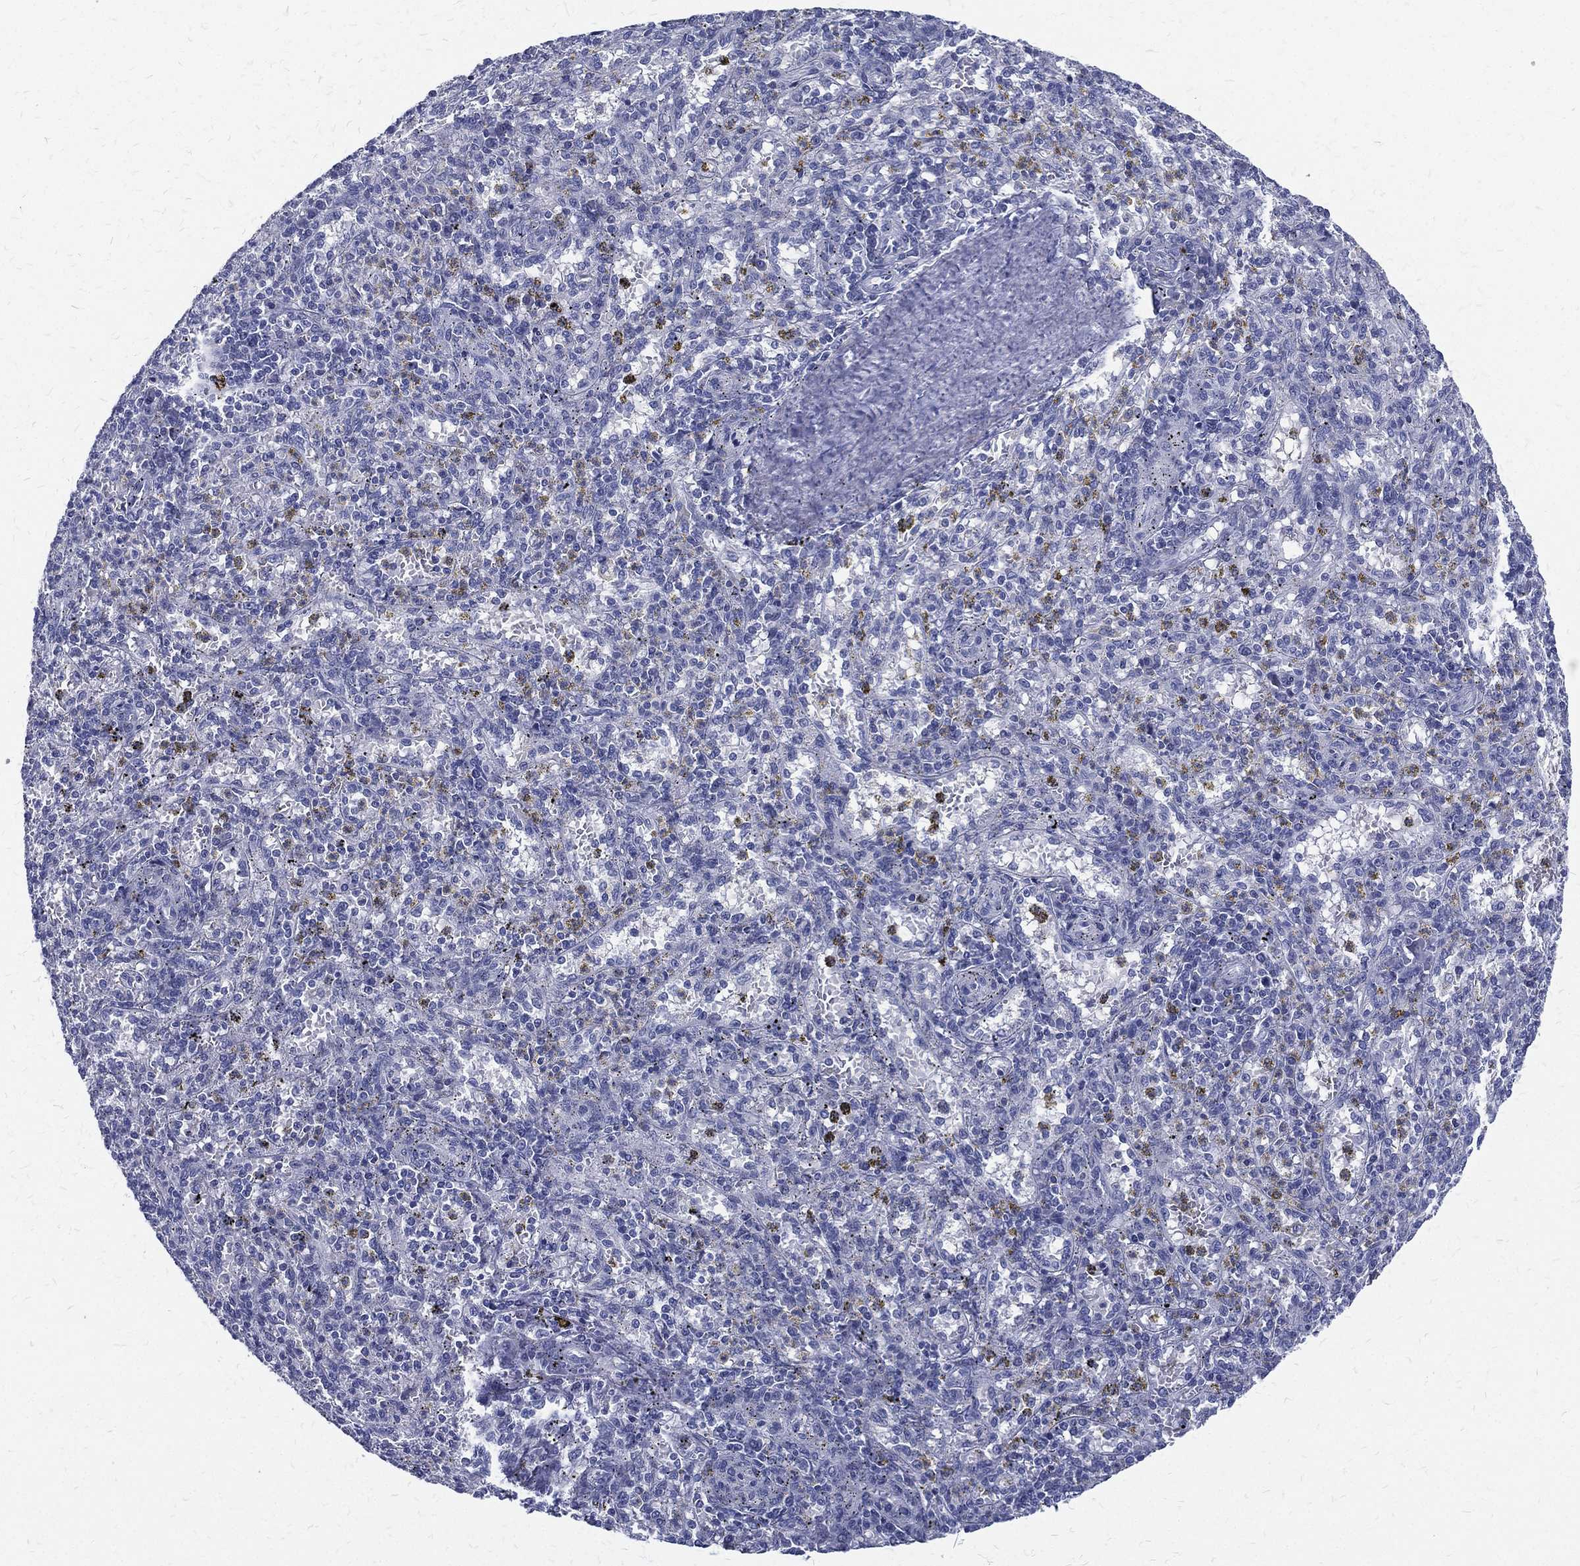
{"staining": {"intensity": "negative", "quantity": "none", "location": "none"}, "tissue": "spleen", "cell_type": "Cells in red pulp", "image_type": "normal", "snomed": [{"axis": "morphology", "description": "Normal tissue, NOS"}, {"axis": "topography", "description": "Spleen"}], "caption": "Immunohistochemical staining of benign spleen displays no significant expression in cells in red pulp. (DAB immunohistochemistry (IHC) visualized using brightfield microscopy, high magnification).", "gene": "RSPH4A", "patient": {"sex": "male", "age": 60}}